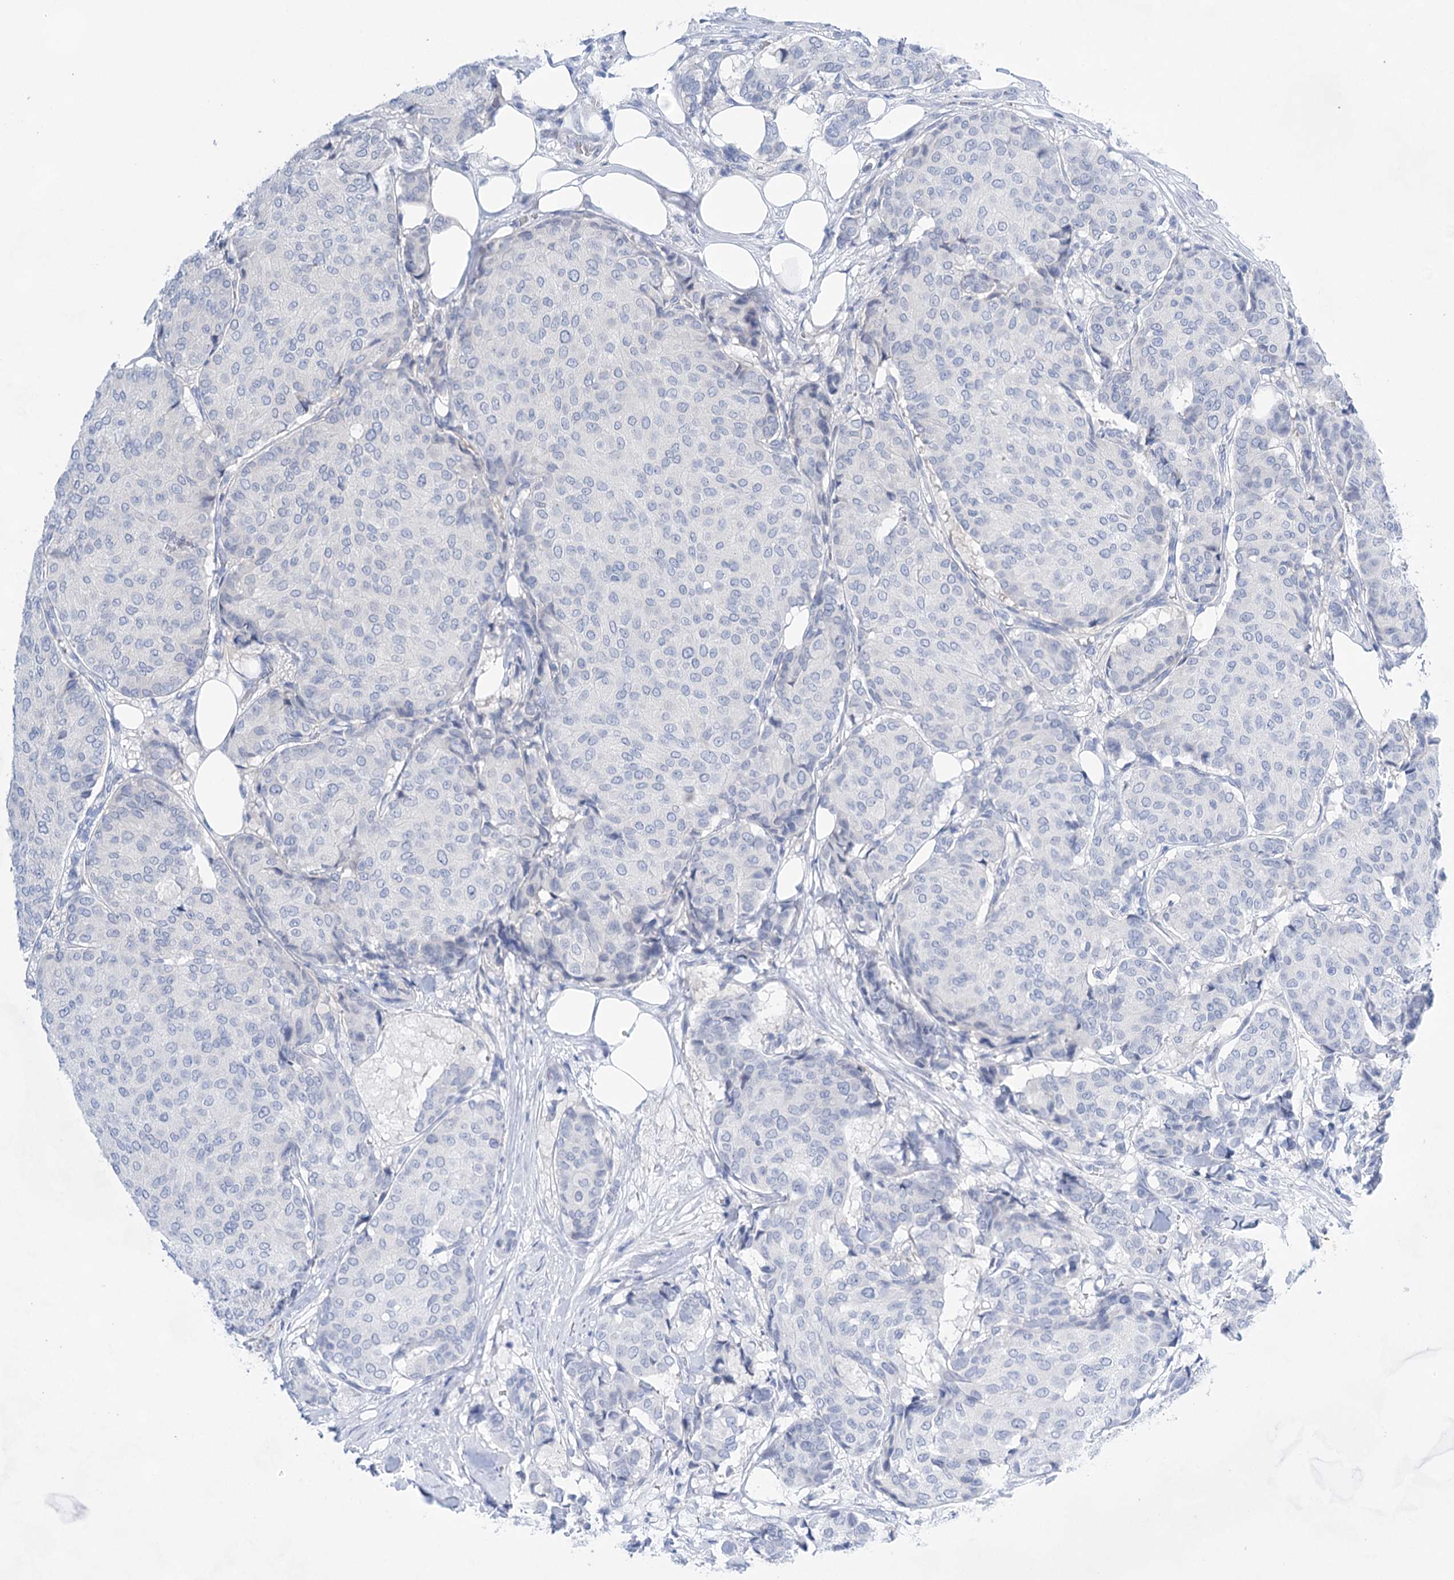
{"staining": {"intensity": "negative", "quantity": "none", "location": "none"}, "tissue": "breast cancer", "cell_type": "Tumor cells", "image_type": "cancer", "snomed": [{"axis": "morphology", "description": "Duct carcinoma"}, {"axis": "topography", "description": "Breast"}], "caption": "Human breast infiltrating ductal carcinoma stained for a protein using IHC demonstrates no expression in tumor cells.", "gene": "LALBA", "patient": {"sex": "female", "age": 75}}